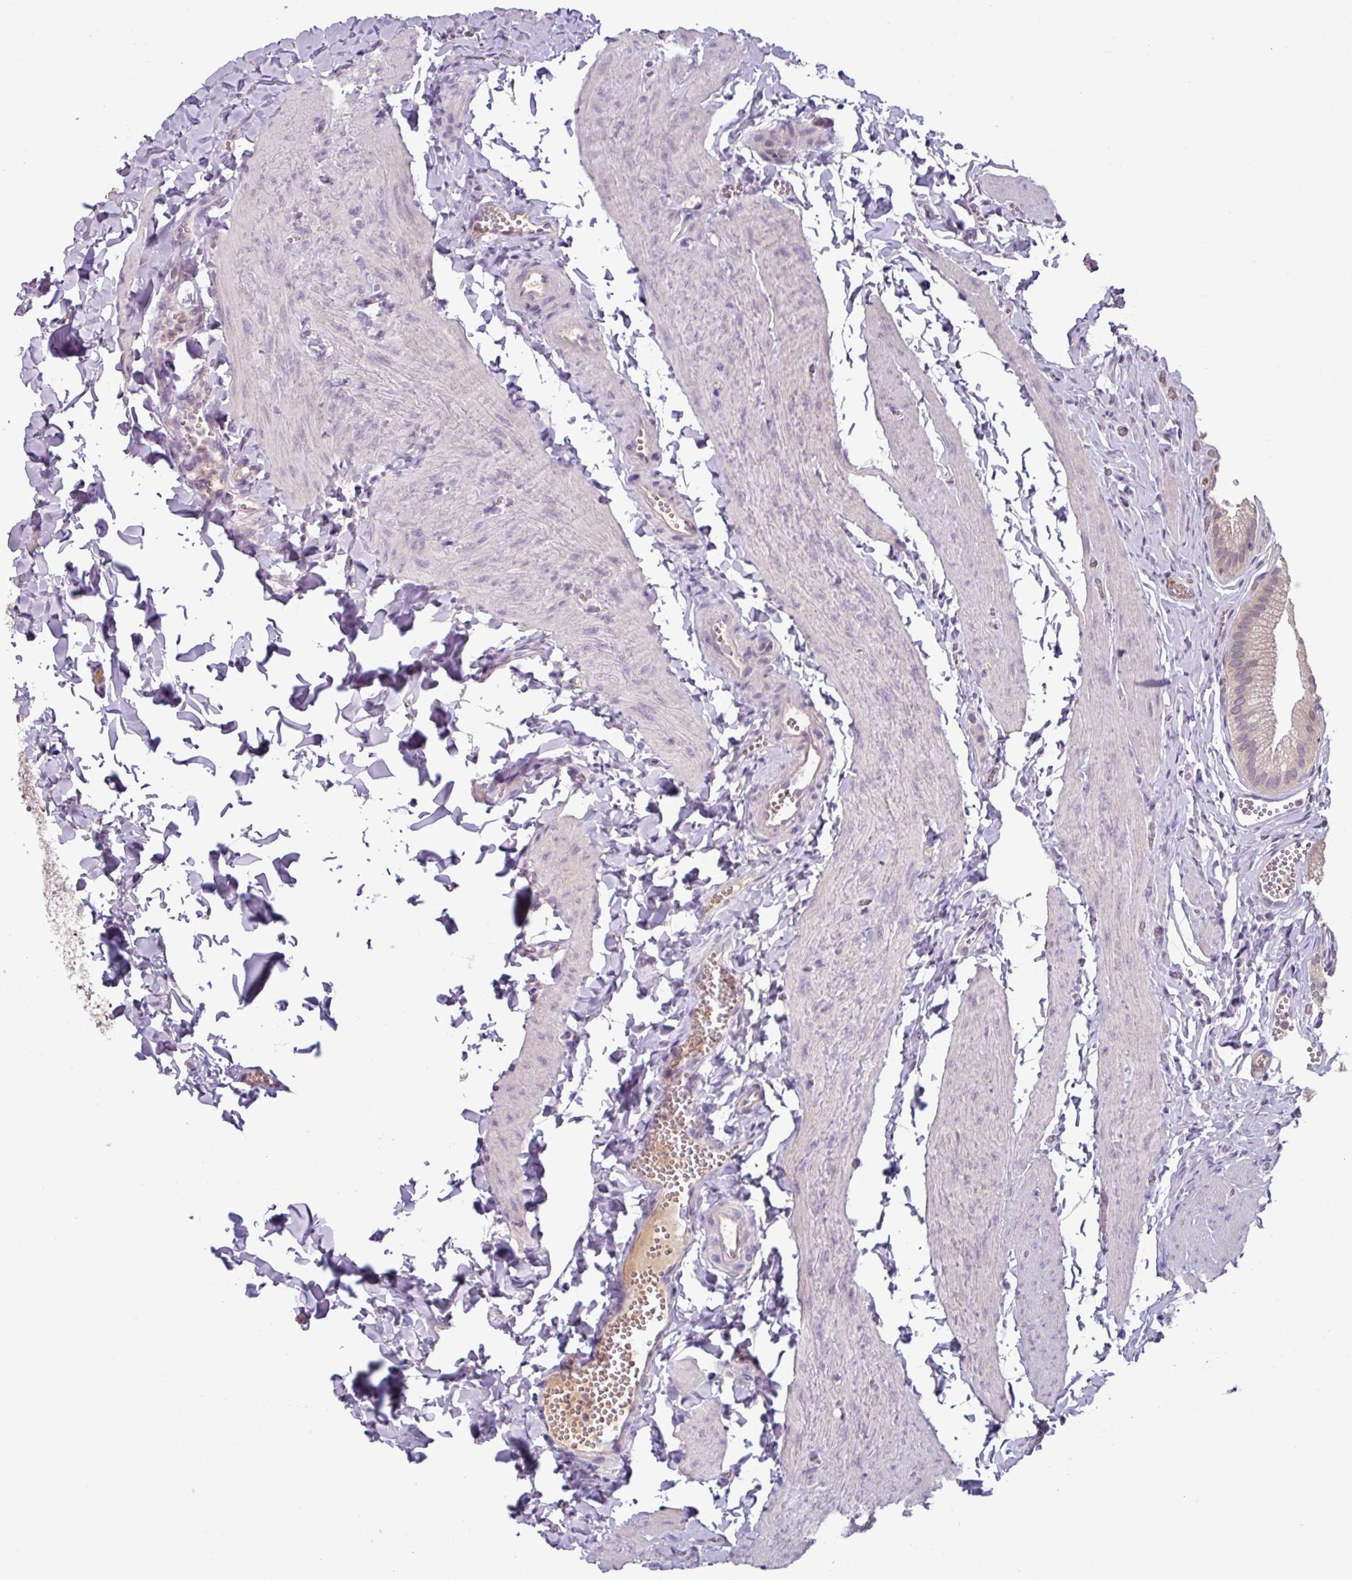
{"staining": {"intensity": "negative", "quantity": "none", "location": "none"}, "tissue": "gallbladder", "cell_type": "Glandular cells", "image_type": "normal", "snomed": [{"axis": "morphology", "description": "Normal tissue, NOS"}, {"axis": "topography", "description": "Gallbladder"}, {"axis": "topography", "description": "Peripheral nerve tissue"}], "caption": "DAB (3,3'-diaminobenzidine) immunohistochemical staining of benign gallbladder displays no significant staining in glandular cells. (DAB immunohistochemistry (IHC) visualized using brightfield microscopy, high magnification).", "gene": "SLC5A10", "patient": {"sex": "male", "age": 17}}